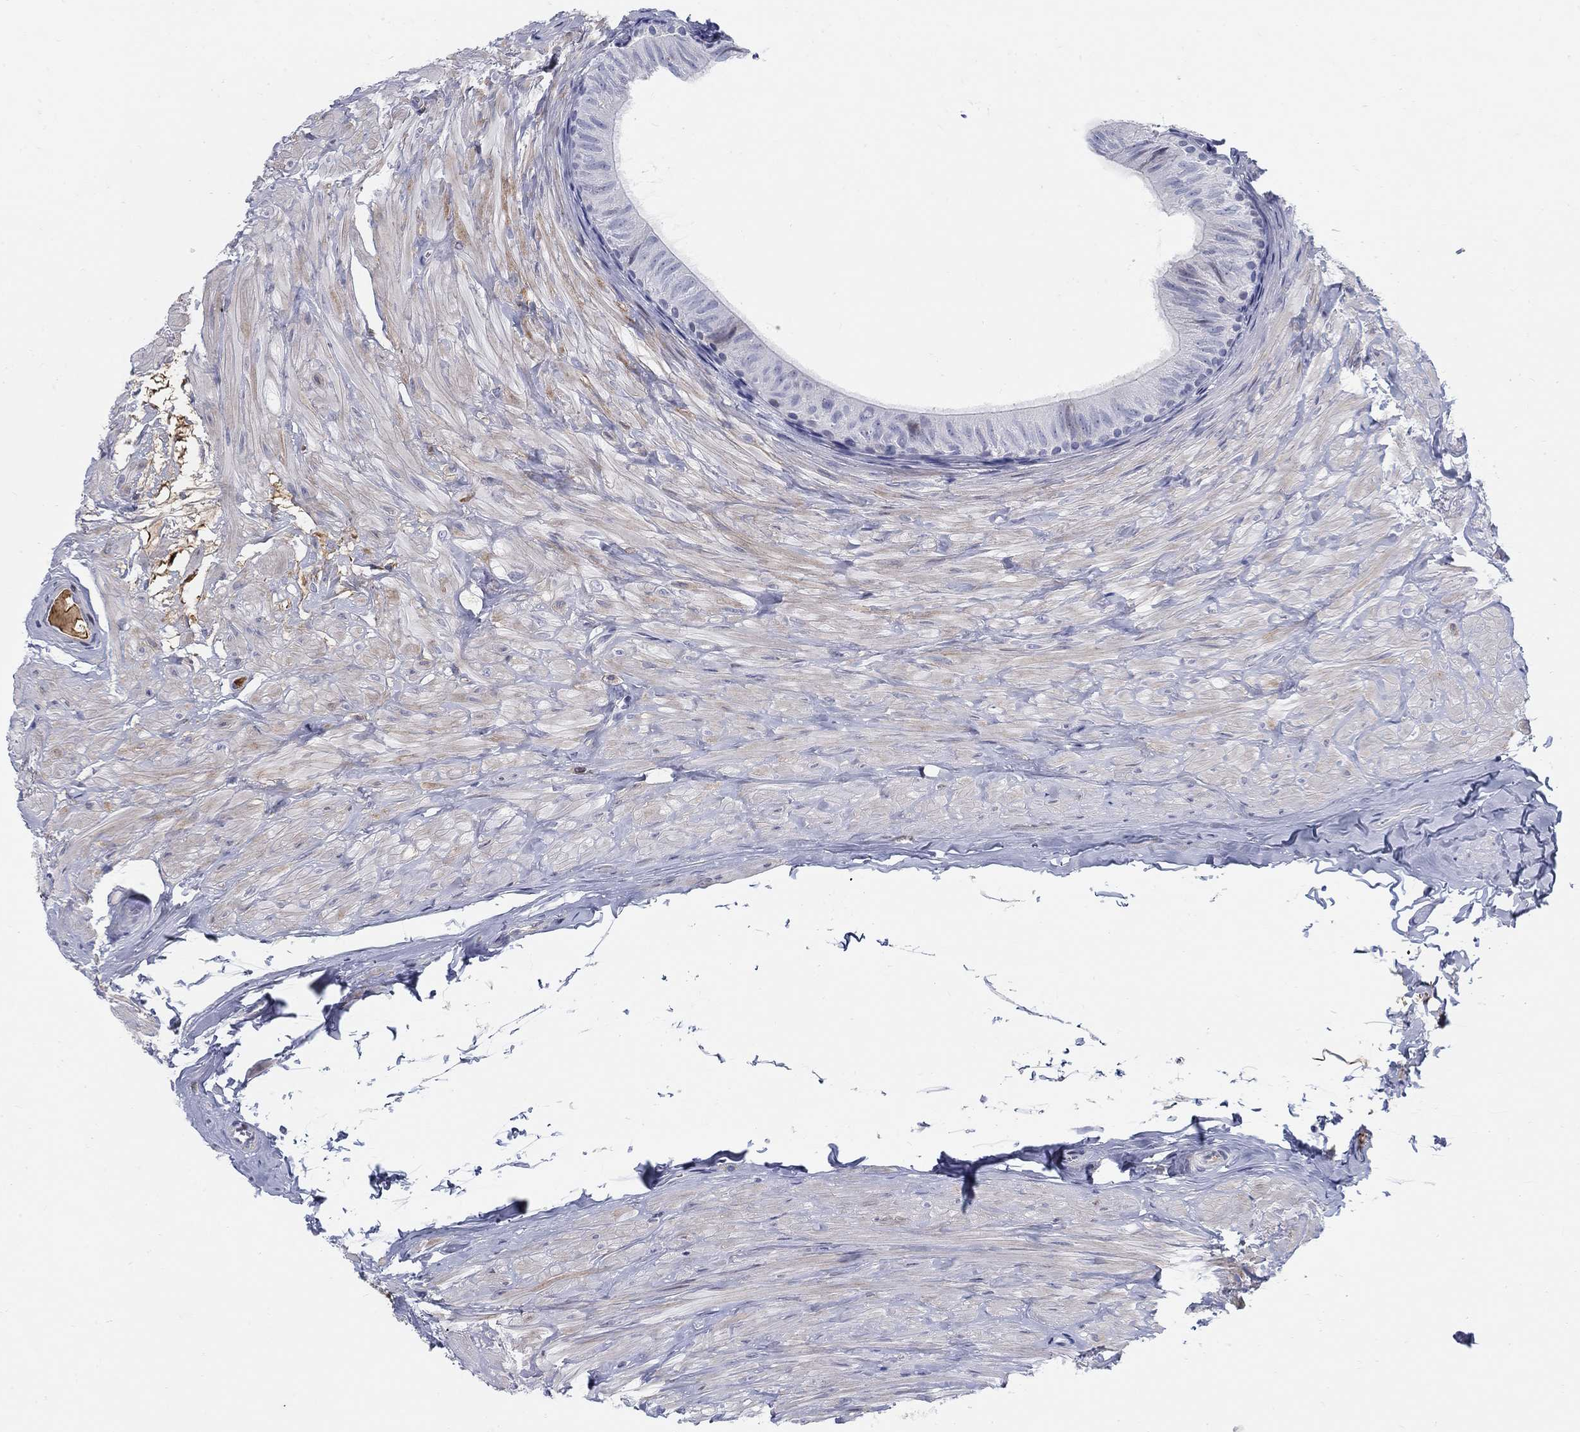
{"staining": {"intensity": "negative", "quantity": "none", "location": "none"}, "tissue": "epididymis", "cell_type": "Glandular cells", "image_type": "normal", "snomed": [{"axis": "morphology", "description": "Normal tissue, NOS"}, {"axis": "topography", "description": "Epididymis"}], "caption": "DAB (3,3'-diaminobenzidine) immunohistochemical staining of unremarkable human epididymis displays no significant staining in glandular cells.", "gene": "HEATR4", "patient": {"sex": "male", "age": 32}}